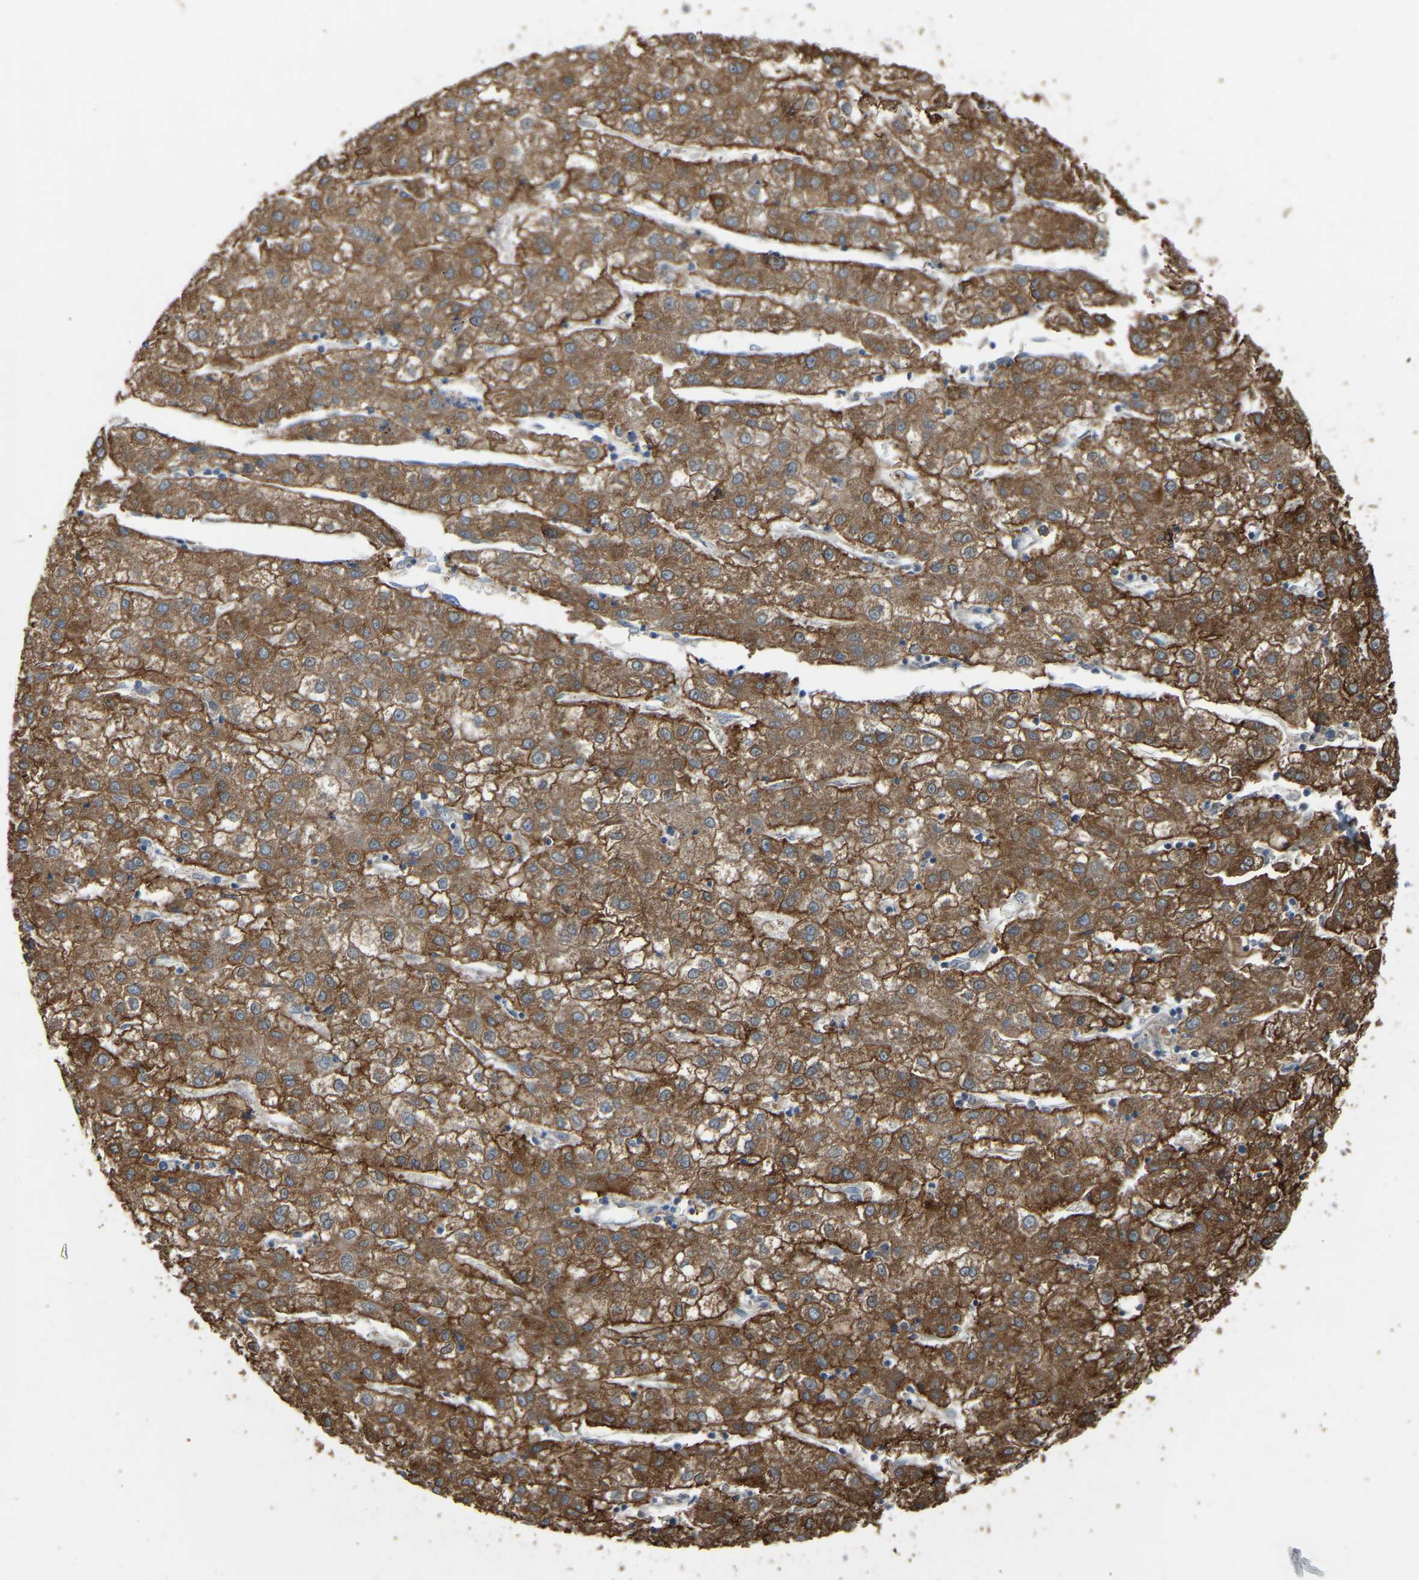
{"staining": {"intensity": "strong", "quantity": ">75%", "location": "cytoplasmic/membranous"}, "tissue": "liver cancer", "cell_type": "Tumor cells", "image_type": "cancer", "snomed": [{"axis": "morphology", "description": "Carcinoma, Hepatocellular, NOS"}, {"axis": "topography", "description": "Liver"}], "caption": "Immunohistochemical staining of liver cancer reveals strong cytoplasmic/membranous protein positivity in approximately >75% of tumor cells.", "gene": "RGP1", "patient": {"sex": "male", "age": 72}}